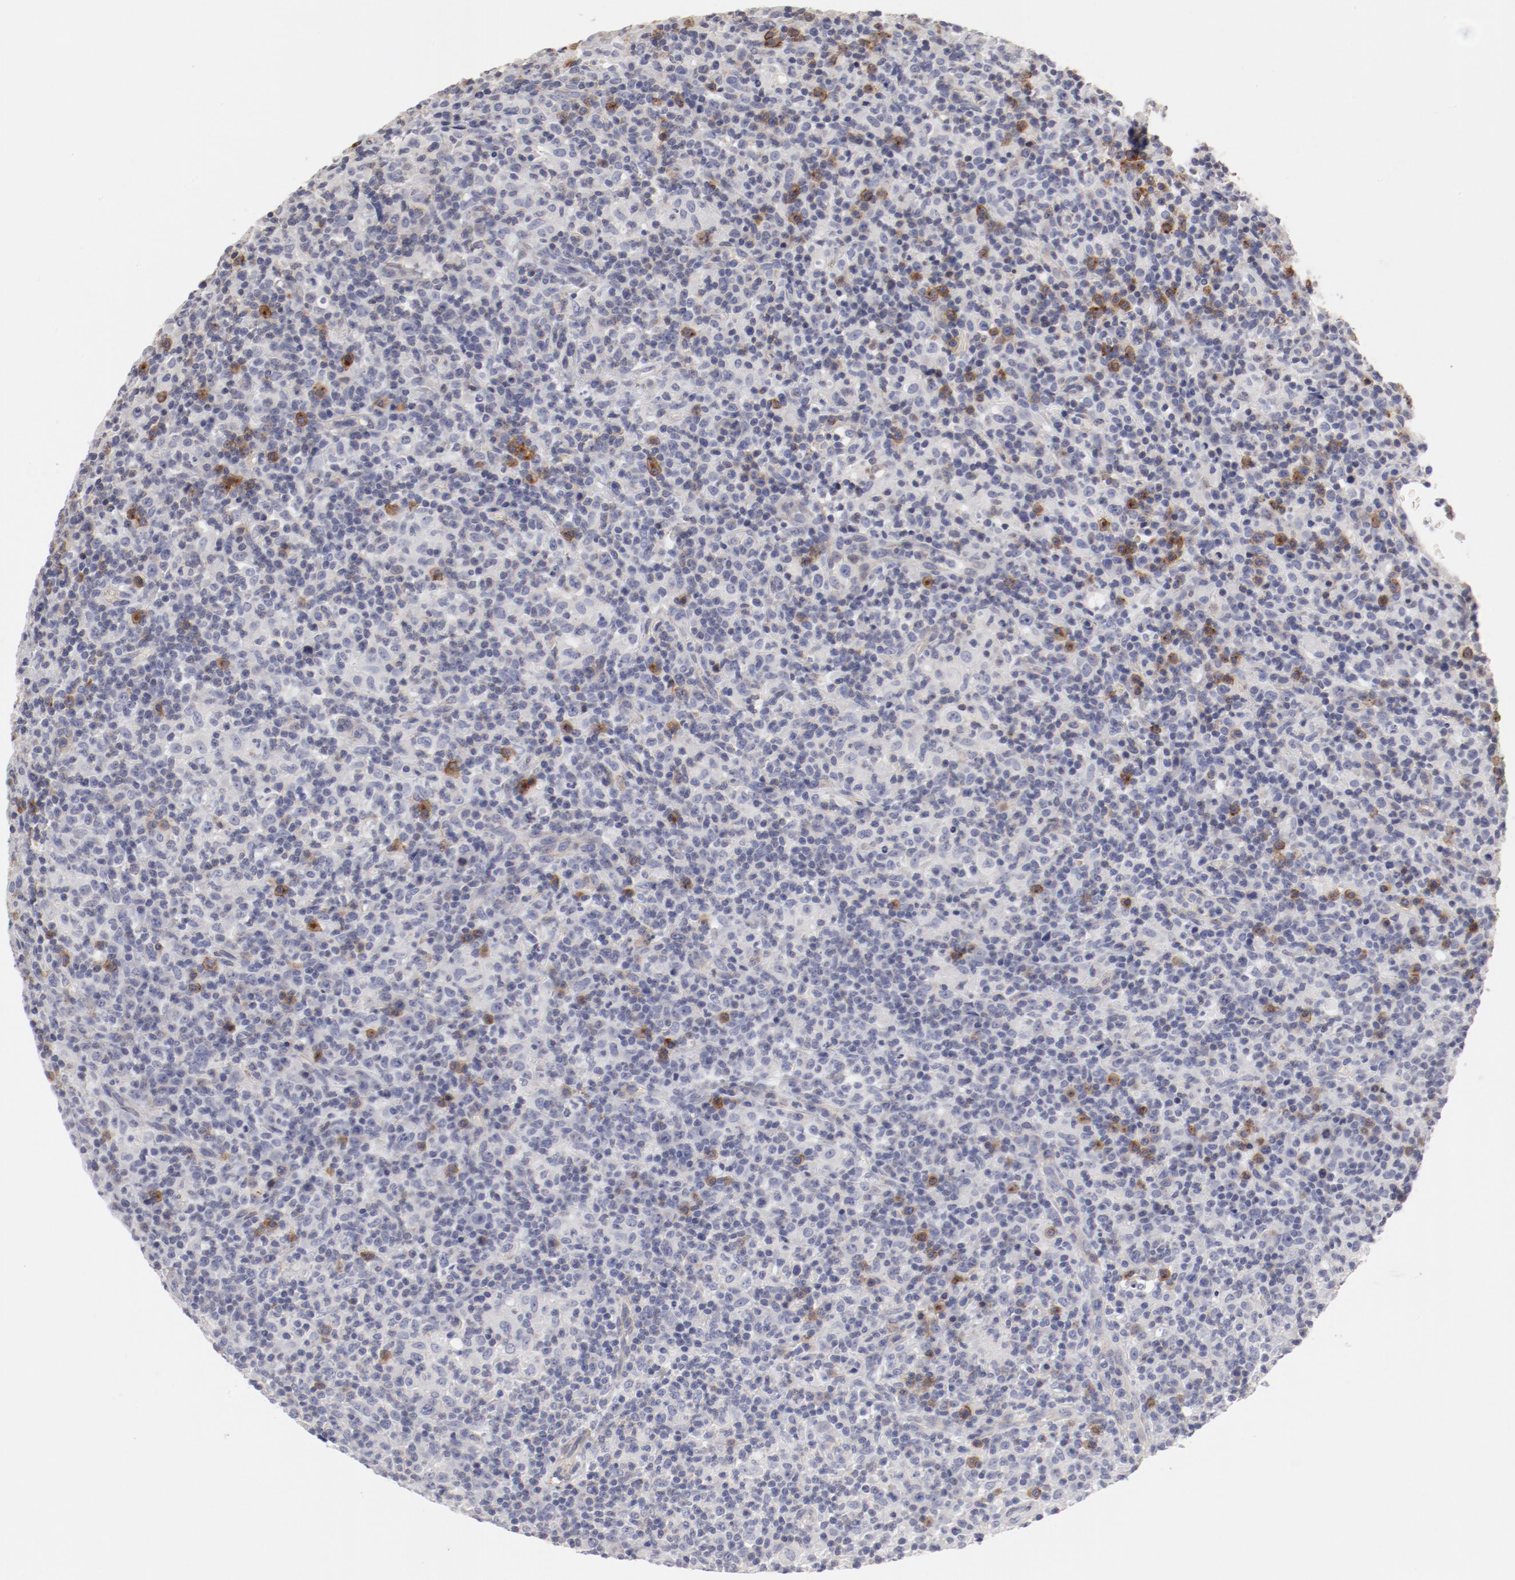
{"staining": {"intensity": "moderate", "quantity": "<25%", "location": "cytoplasmic/membranous"}, "tissue": "lymphoma", "cell_type": "Tumor cells", "image_type": "cancer", "snomed": [{"axis": "morphology", "description": "Hodgkin's disease, NOS"}, {"axis": "topography", "description": "Lymph node"}], "caption": "Immunohistochemical staining of Hodgkin's disease exhibits low levels of moderate cytoplasmic/membranous protein positivity in approximately <25% of tumor cells.", "gene": "LAX1", "patient": {"sex": "male", "age": 65}}